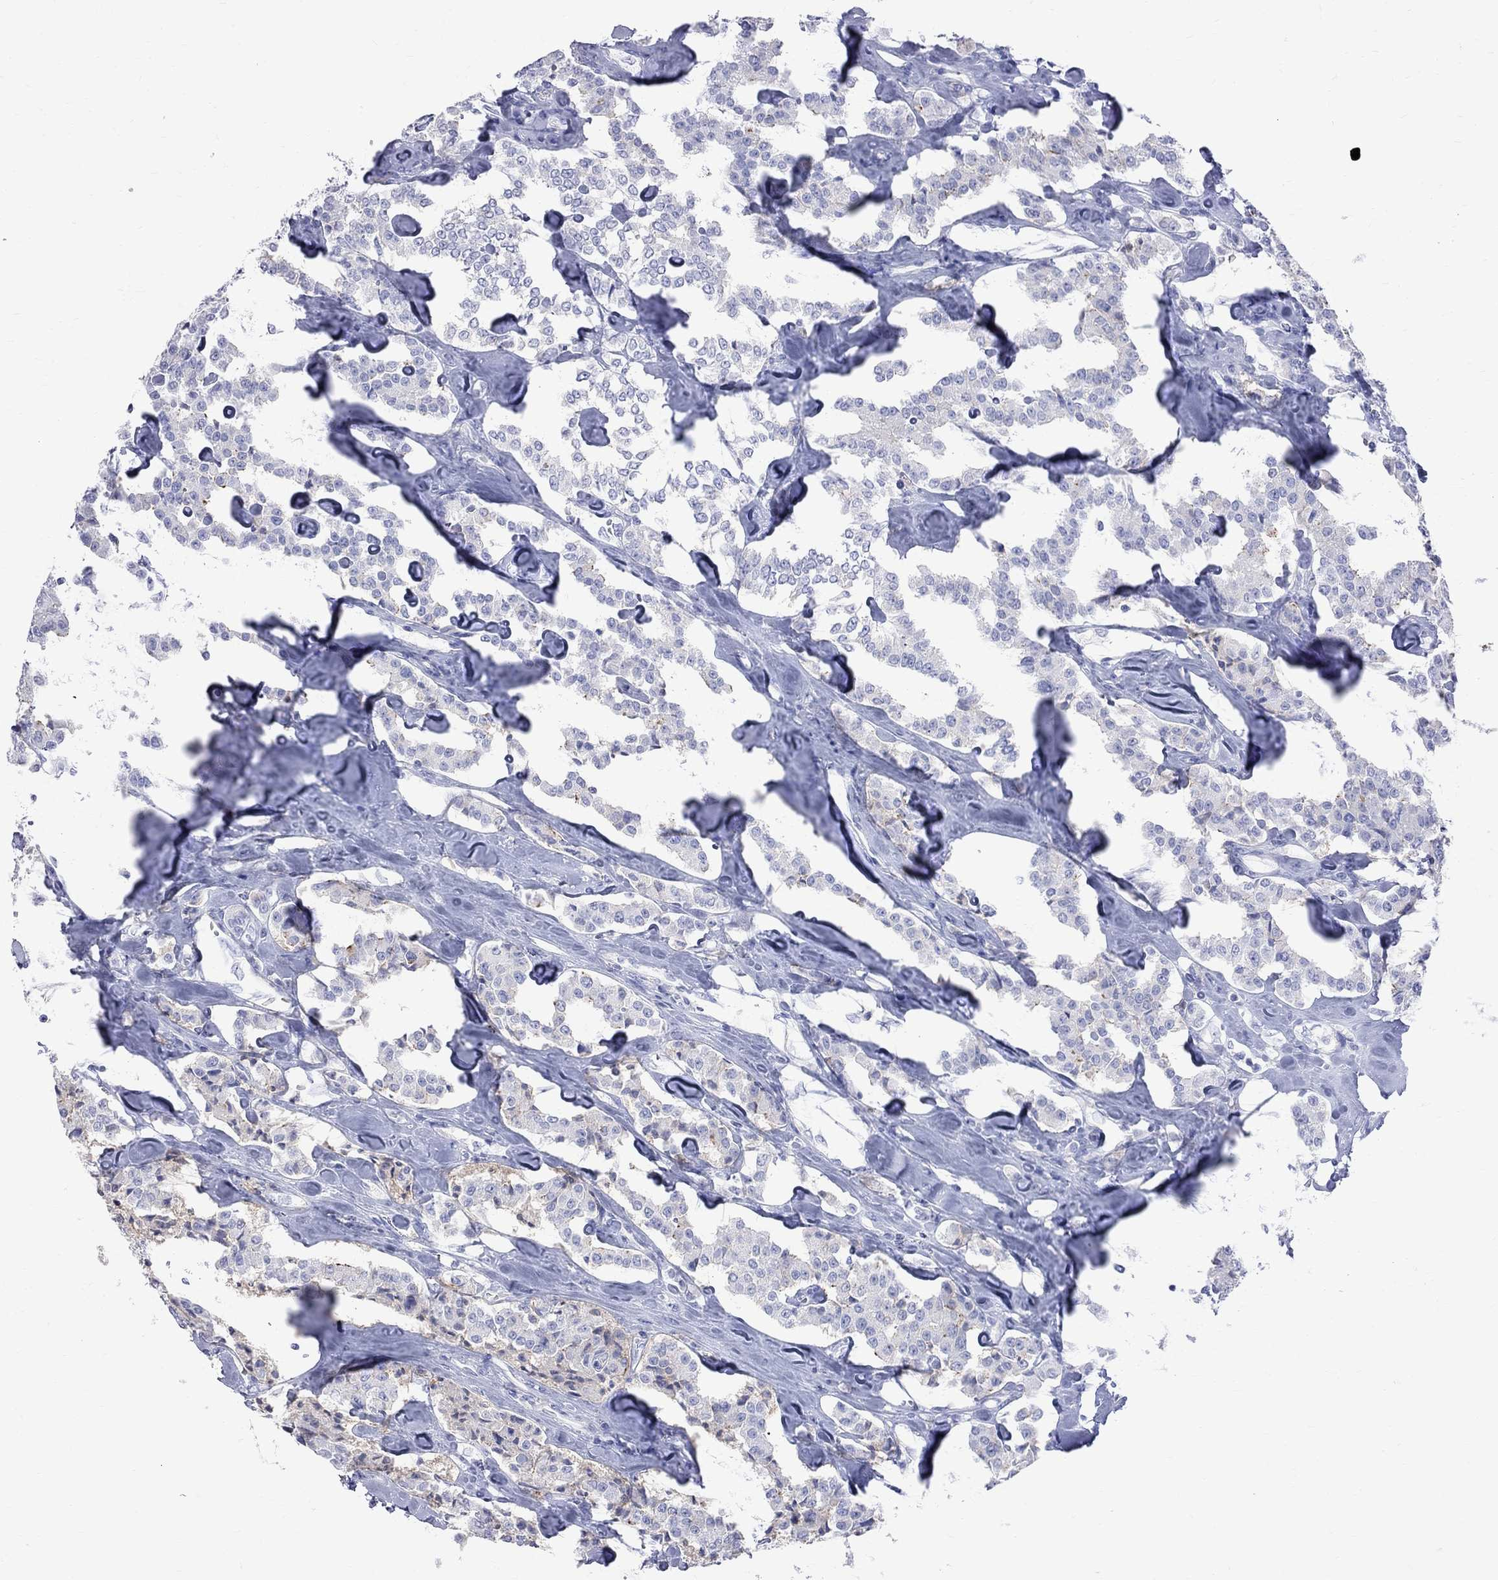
{"staining": {"intensity": "negative", "quantity": "none", "location": "none"}, "tissue": "carcinoid", "cell_type": "Tumor cells", "image_type": "cancer", "snomed": [{"axis": "morphology", "description": "Carcinoid, malignant, NOS"}, {"axis": "topography", "description": "Pancreas"}], "caption": "The immunohistochemistry histopathology image has no significant staining in tumor cells of carcinoid tissue.", "gene": "S100A3", "patient": {"sex": "male", "age": 41}}